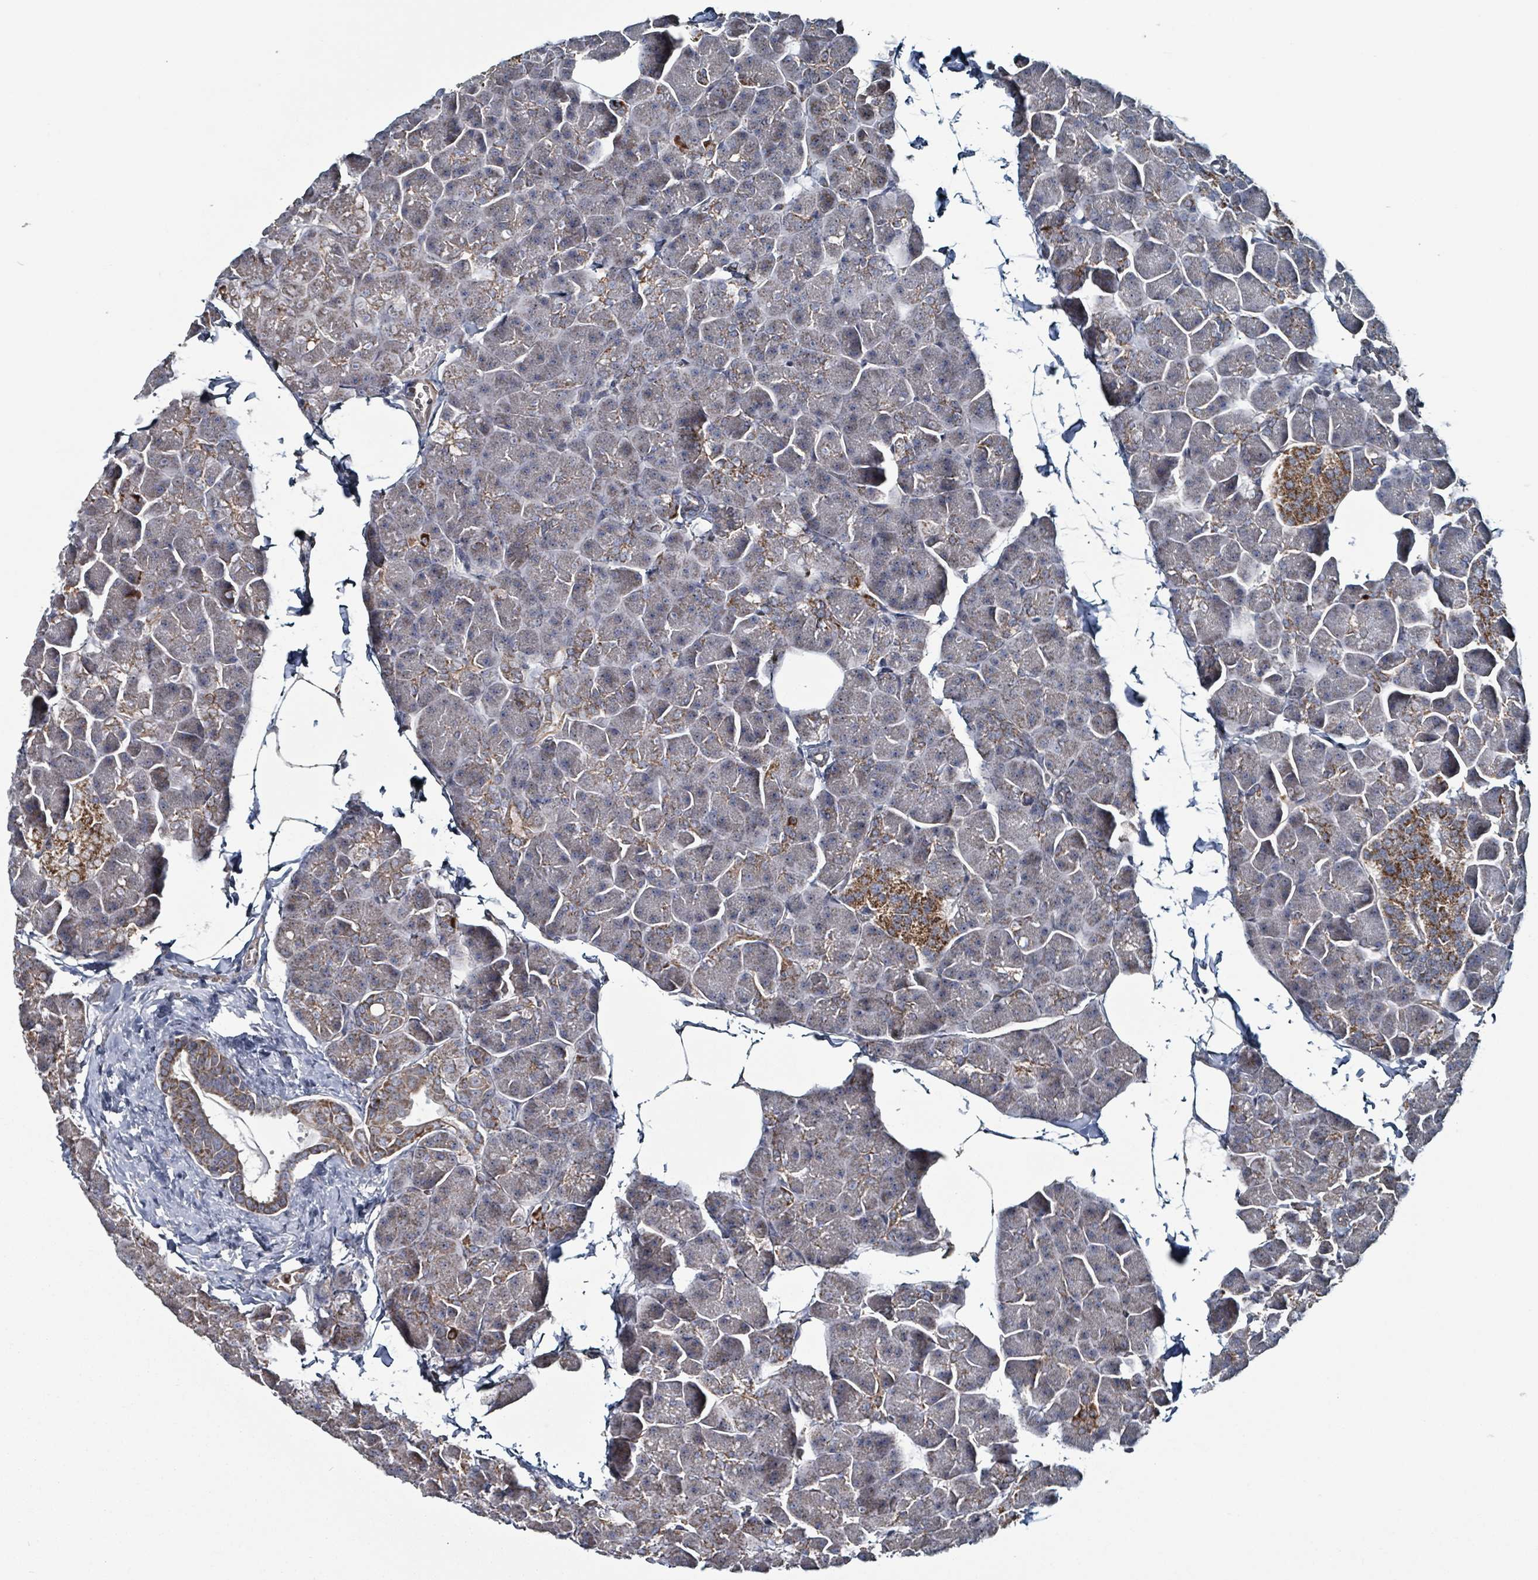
{"staining": {"intensity": "strong", "quantity": "<25%", "location": "cytoplasmic/membranous"}, "tissue": "pancreas", "cell_type": "Exocrine glandular cells", "image_type": "normal", "snomed": [{"axis": "morphology", "description": "Normal tissue, NOS"}, {"axis": "topography", "description": "Pancreas"}], "caption": "A micrograph of pancreas stained for a protein exhibits strong cytoplasmic/membranous brown staining in exocrine glandular cells.", "gene": "MRPL4", "patient": {"sex": "male", "age": 35}}